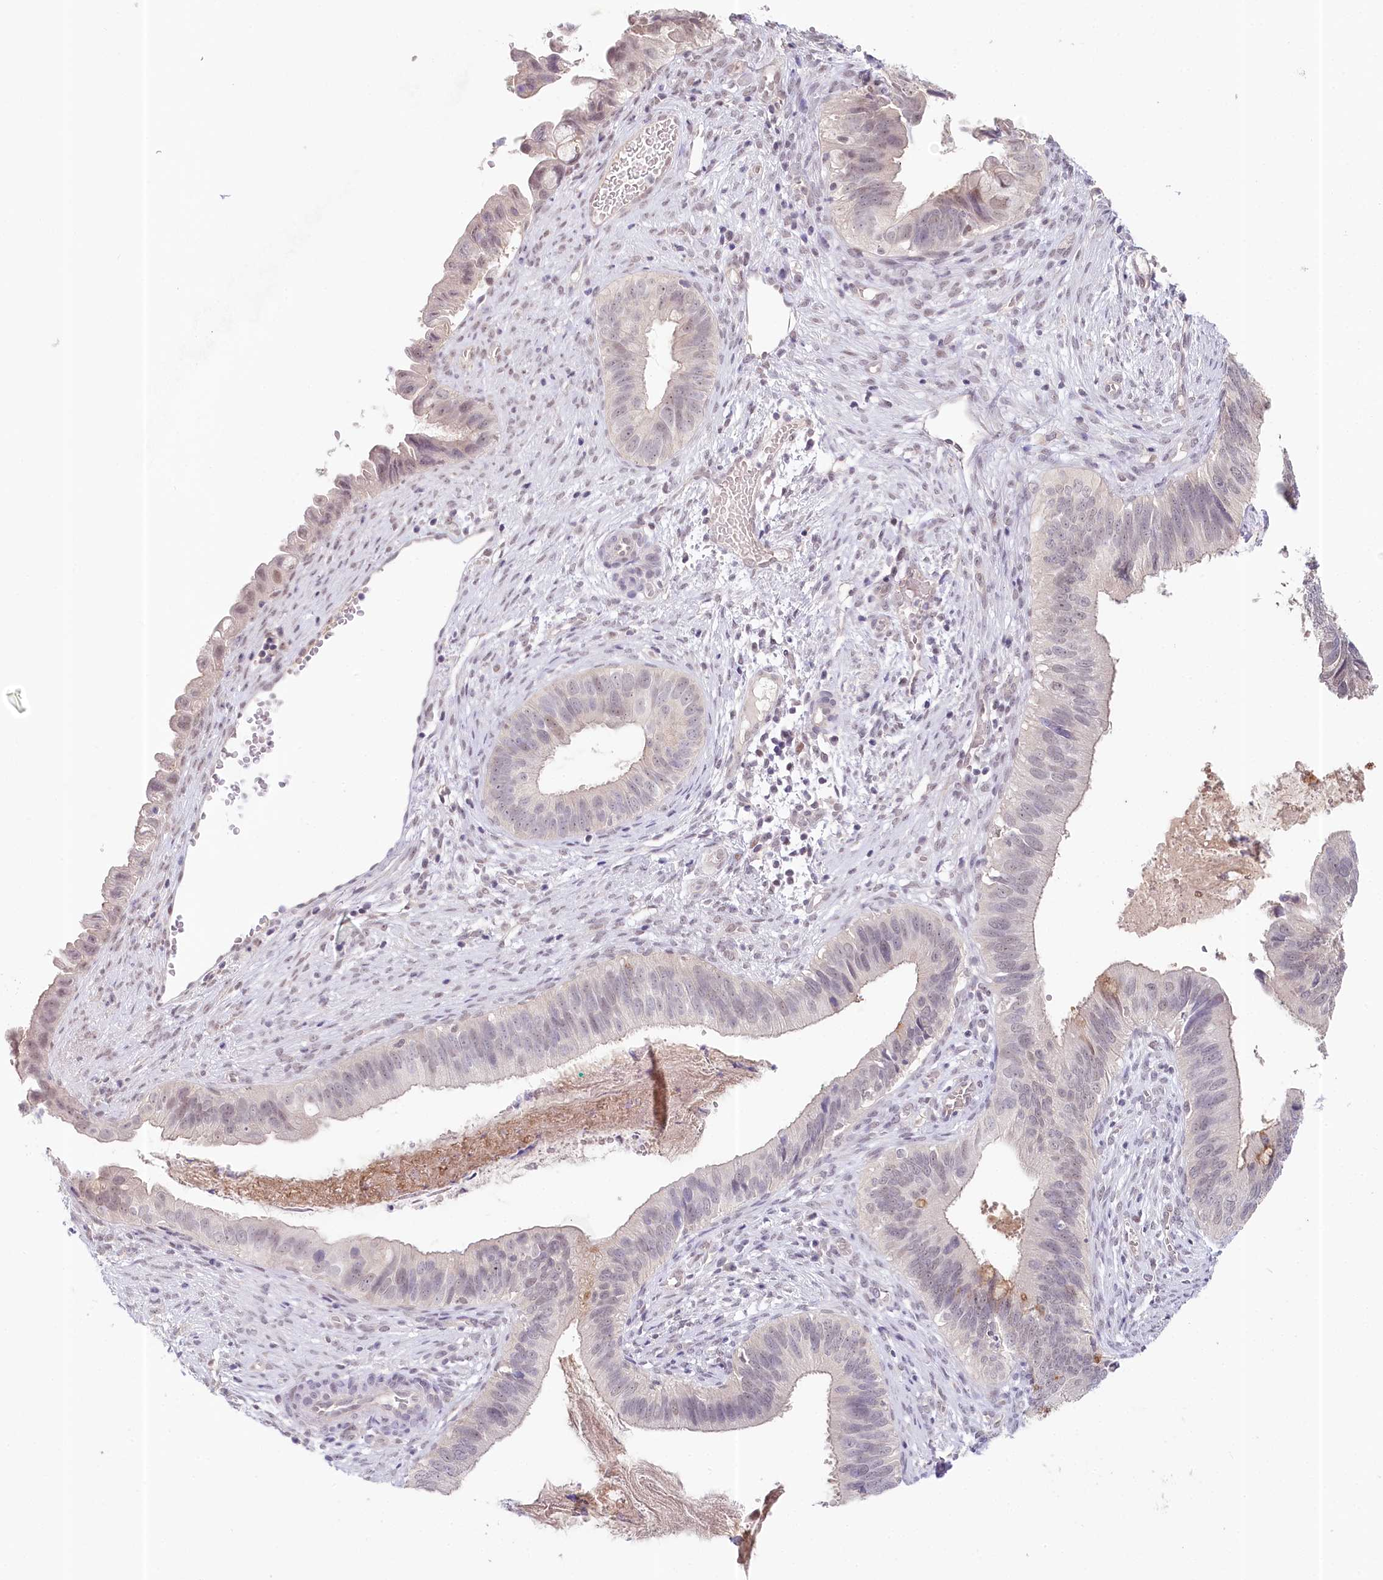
{"staining": {"intensity": "weak", "quantity": "<25%", "location": "nuclear"}, "tissue": "cervical cancer", "cell_type": "Tumor cells", "image_type": "cancer", "snomed": [{"axis": "morphology", "description": "Adenocarcinoma, NOS"}, {"axis": "topography", "description": "Cervix"}], "caption": "IHC micrograph of cervical adenocarcinoma stained for a protein (brown), which shows no expression in tumor cells.", "gene": "AMTN", "patient": {"sex": "female", "age": 42}}